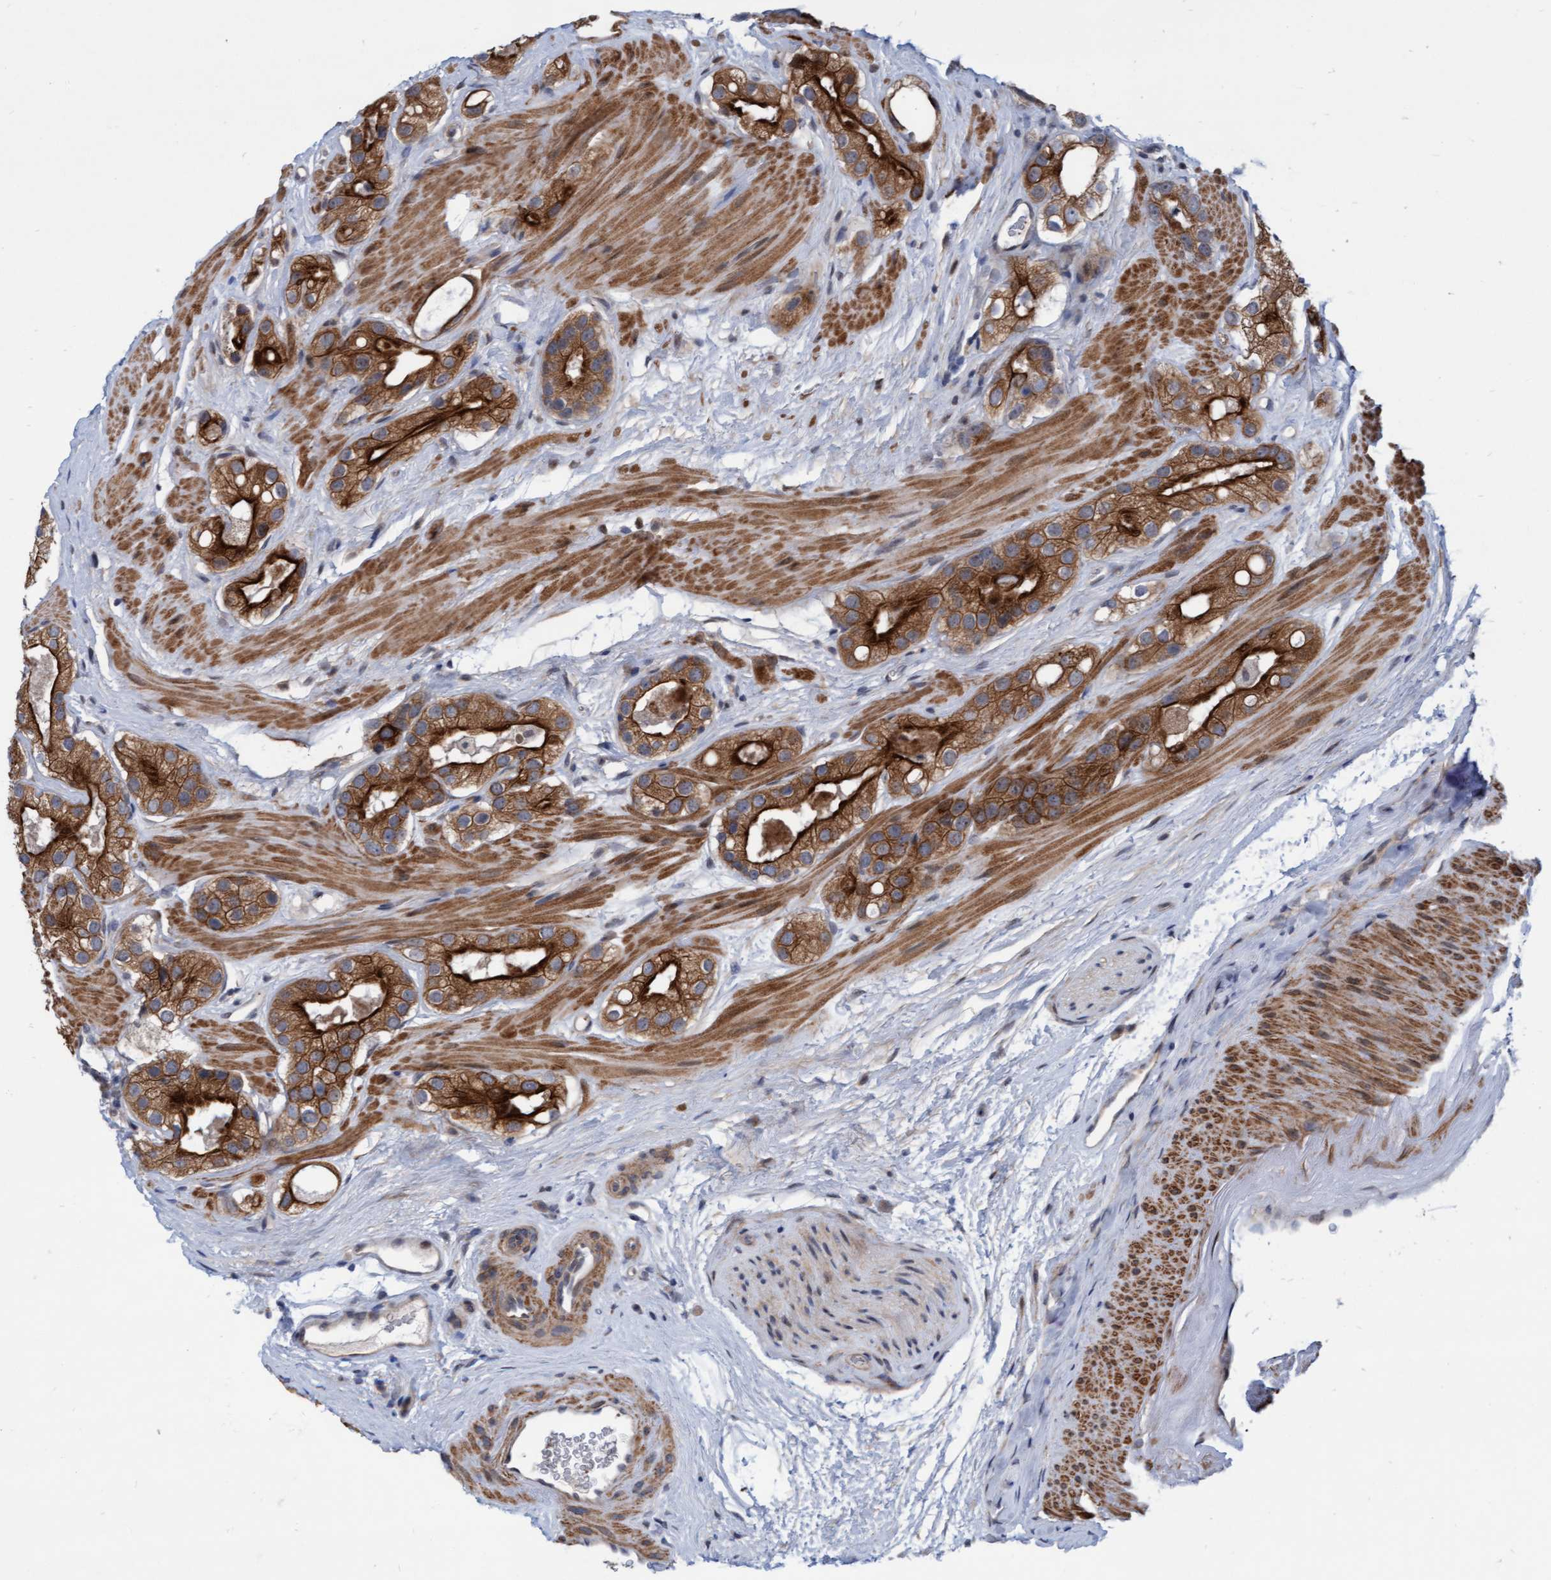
{"staining": {"intensity": "moderate", "quantity": ">75%", "location": "cytoplasmic/membranous"}, "tissue": "prostate cancer", "cell_type": "Tumor cells", "image_type": "cancer", "snomed": [{"axis": "morphology", "description": "Adenocarcinoma, High grade"}, {"axis": "topography", "description": "Prostate"}], "caption": "DAB (3,3'-diaminobenzidine) immunohistochemical staining of human prostate cancer demonstrates moderate cytoplasmic/membranous protein positivity in approximately >75% of tumor cells.", "gene": "RAP1GAP2", "patient": {"sex": "male", "age": 63}}